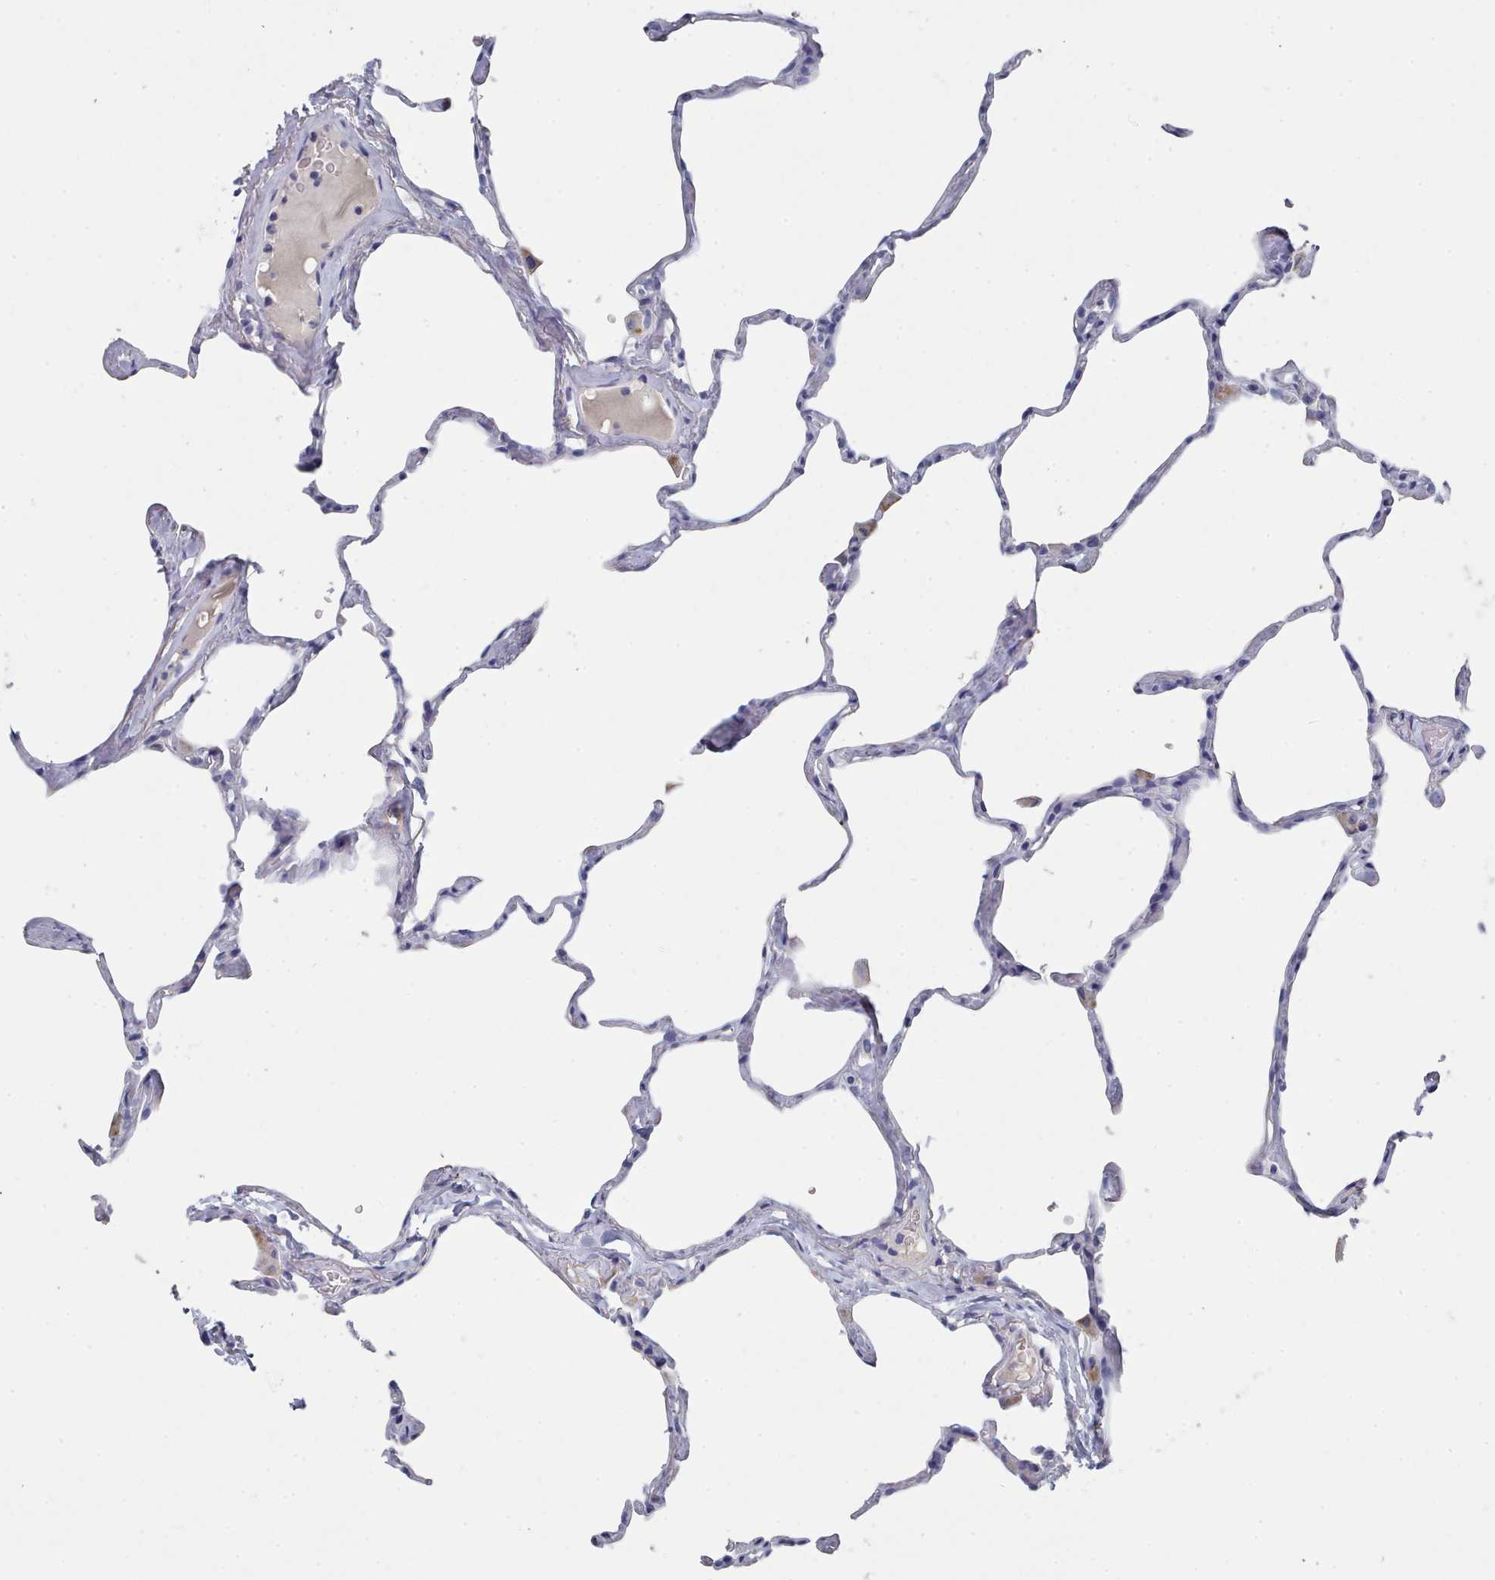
{"staining": {"intensity": "negative", "quantity": "none", "location": "none"}, "tissue": "lung", "cell_type": "Alveolar cells", "image_type": "normal", "snomed": [{"axis": "morphology", "description": "Normal tissue, NOS"}, {"axis": "topography", "description": "Lung"}], "caption": "The micrograph displays no staining of alveolar cells in normal lung.", "gene": "ACAD11", "patient": {"sex": "male", "age": 65}}